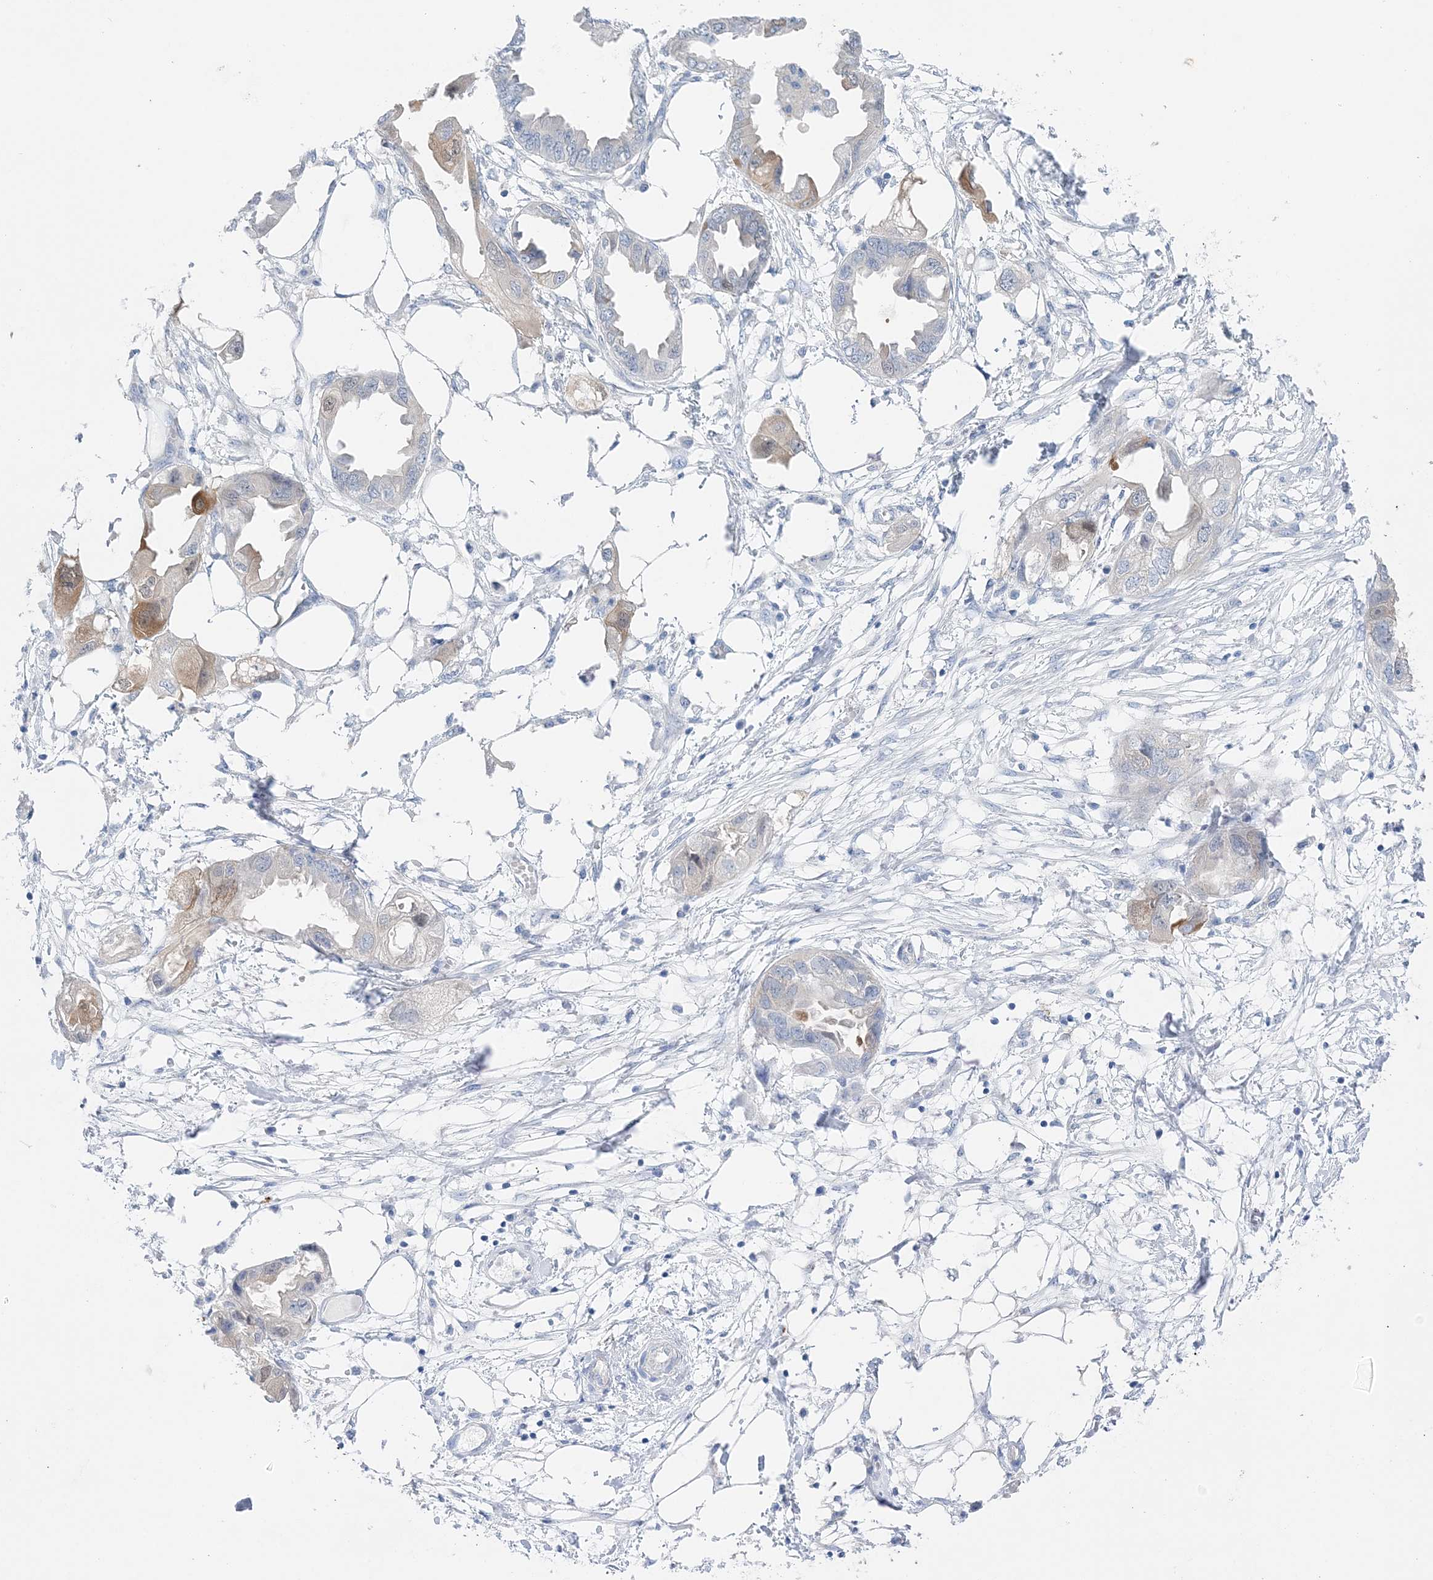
{"staining": {"intensity": "moderate", "quantity": "<25%", "location": "cytoplasmic/membranous"}, "tissue": "endometrial cancer", "cell_type": "Tumor cells", "image_type": "cancer", "snomed": [{"axis": "morphology", "description": "Adenocarcinoma, NOS"}, {"axis": "morphology", "description": "Adenocarcinoma, metastatic, NOS"}, {"axis": "topography", "description": "Adipose tissue"}, {"axis": "topography", "description": "Endometrium"}], "caption": "Adenocarcinoma (endometrial) tissue displays moderate cytoplasmic/membranous expression in about <25% of tumor cells", "gene": "HMGCS1", "patient": {"sex": "female", "age": 67}}